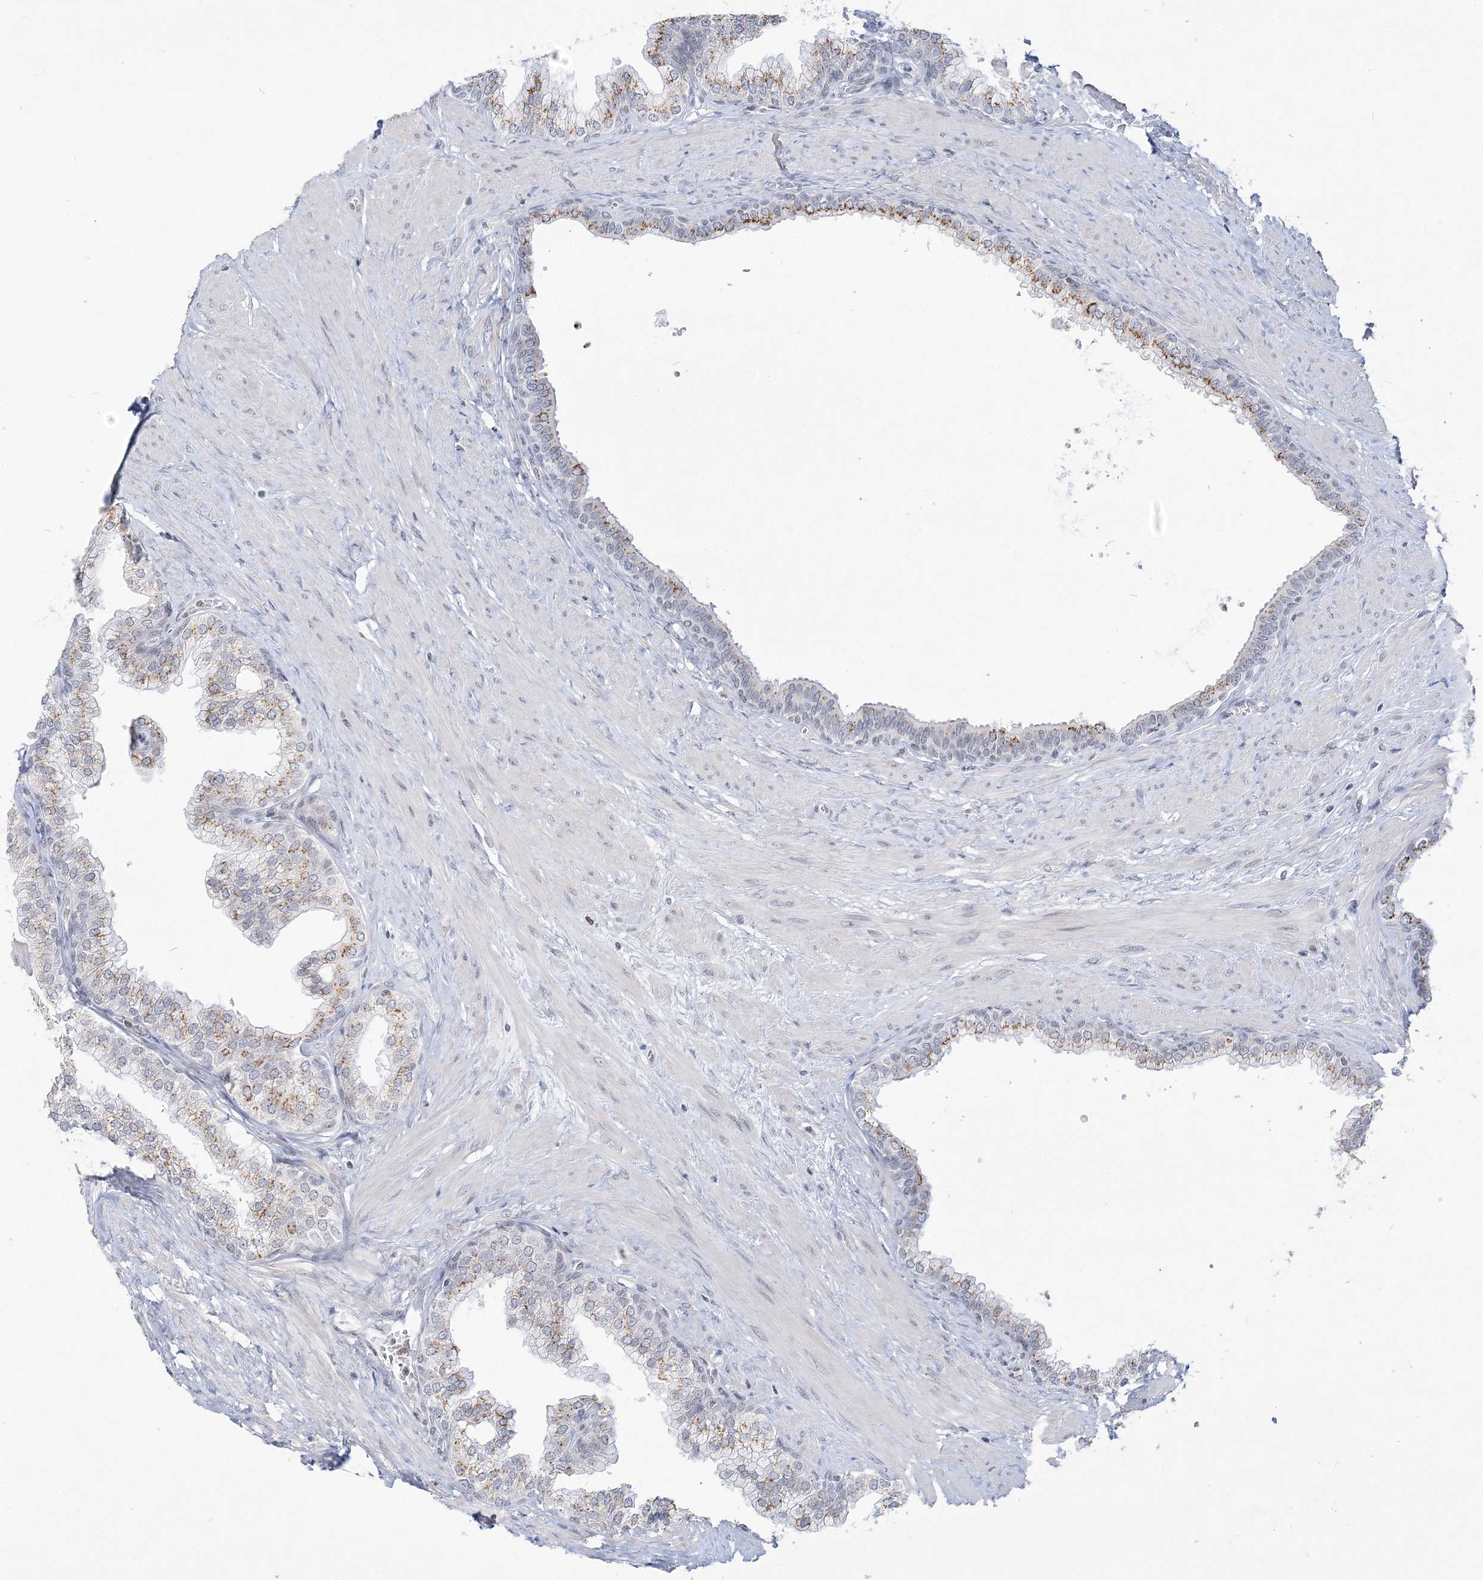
{"staining": {"intensity": "moderate", "quantity": "25%-75%", "location": "cytoplasmic/membranous"}, "tissue": "prostate", "cell_type": "Glandular cells", "image_type": "normal", "snomed": [{"axis": "morphology", "description": "Normal tissue, NOS"}, {"axis": "morphology", "description": "Urothelial carcinoma, Low grade"}, {"axis": "topography", "description": "Urinary bladder"}, {"axis": "topography", "description": "Prostate"}], "caption": "Immunohistochemistry photomicrograph of benign prostate: prostate stained using IHC reveals medium levels of moderate protein expression localized specifically in the cytoplasmic/membranous of glandular cells, appearing as a cytoplasmic/membranous brown color.", "gene": "DDX21", "patient": {"sex": "male", "age": 60}}